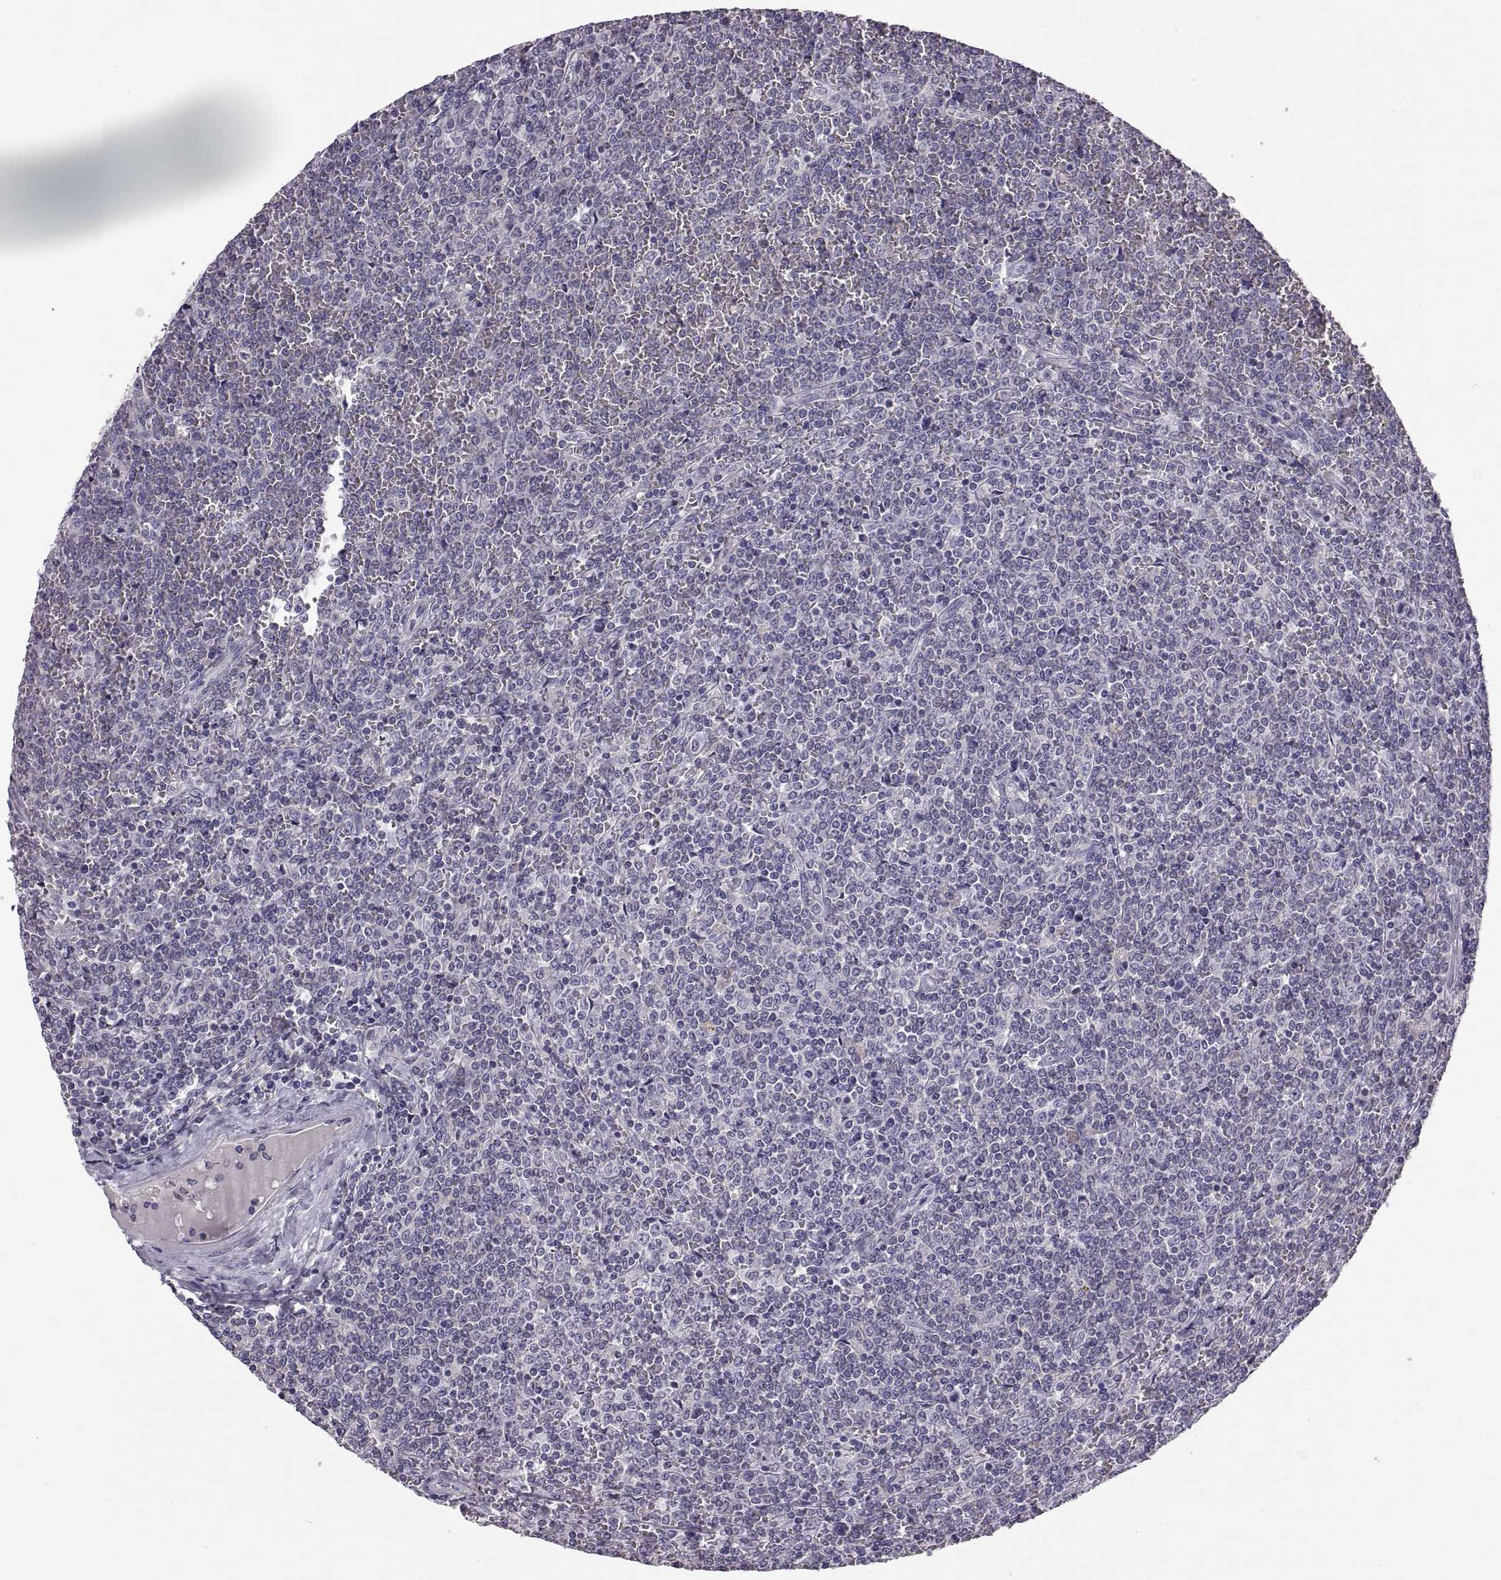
{"staining": {"intensity": "negative", "quantity": "none", "location": "none"}, "tissue": "lymphoma", "cell_type": "Tumor cells", "image_type": "cancer", "snomed": [{"axis": "morphology", "description": "Malignant lymphoma, non-Hodgkin's type, Low grade"}, {"axis": "topography", "description": "Spleen"}], "caption": "An immunohistochemistry histopathology image of lymphoma is shown. There is no staining in tumor cells of lymphoma.", "gene": "WFDC8", "patient": {"sex": "female", "age": 19}}